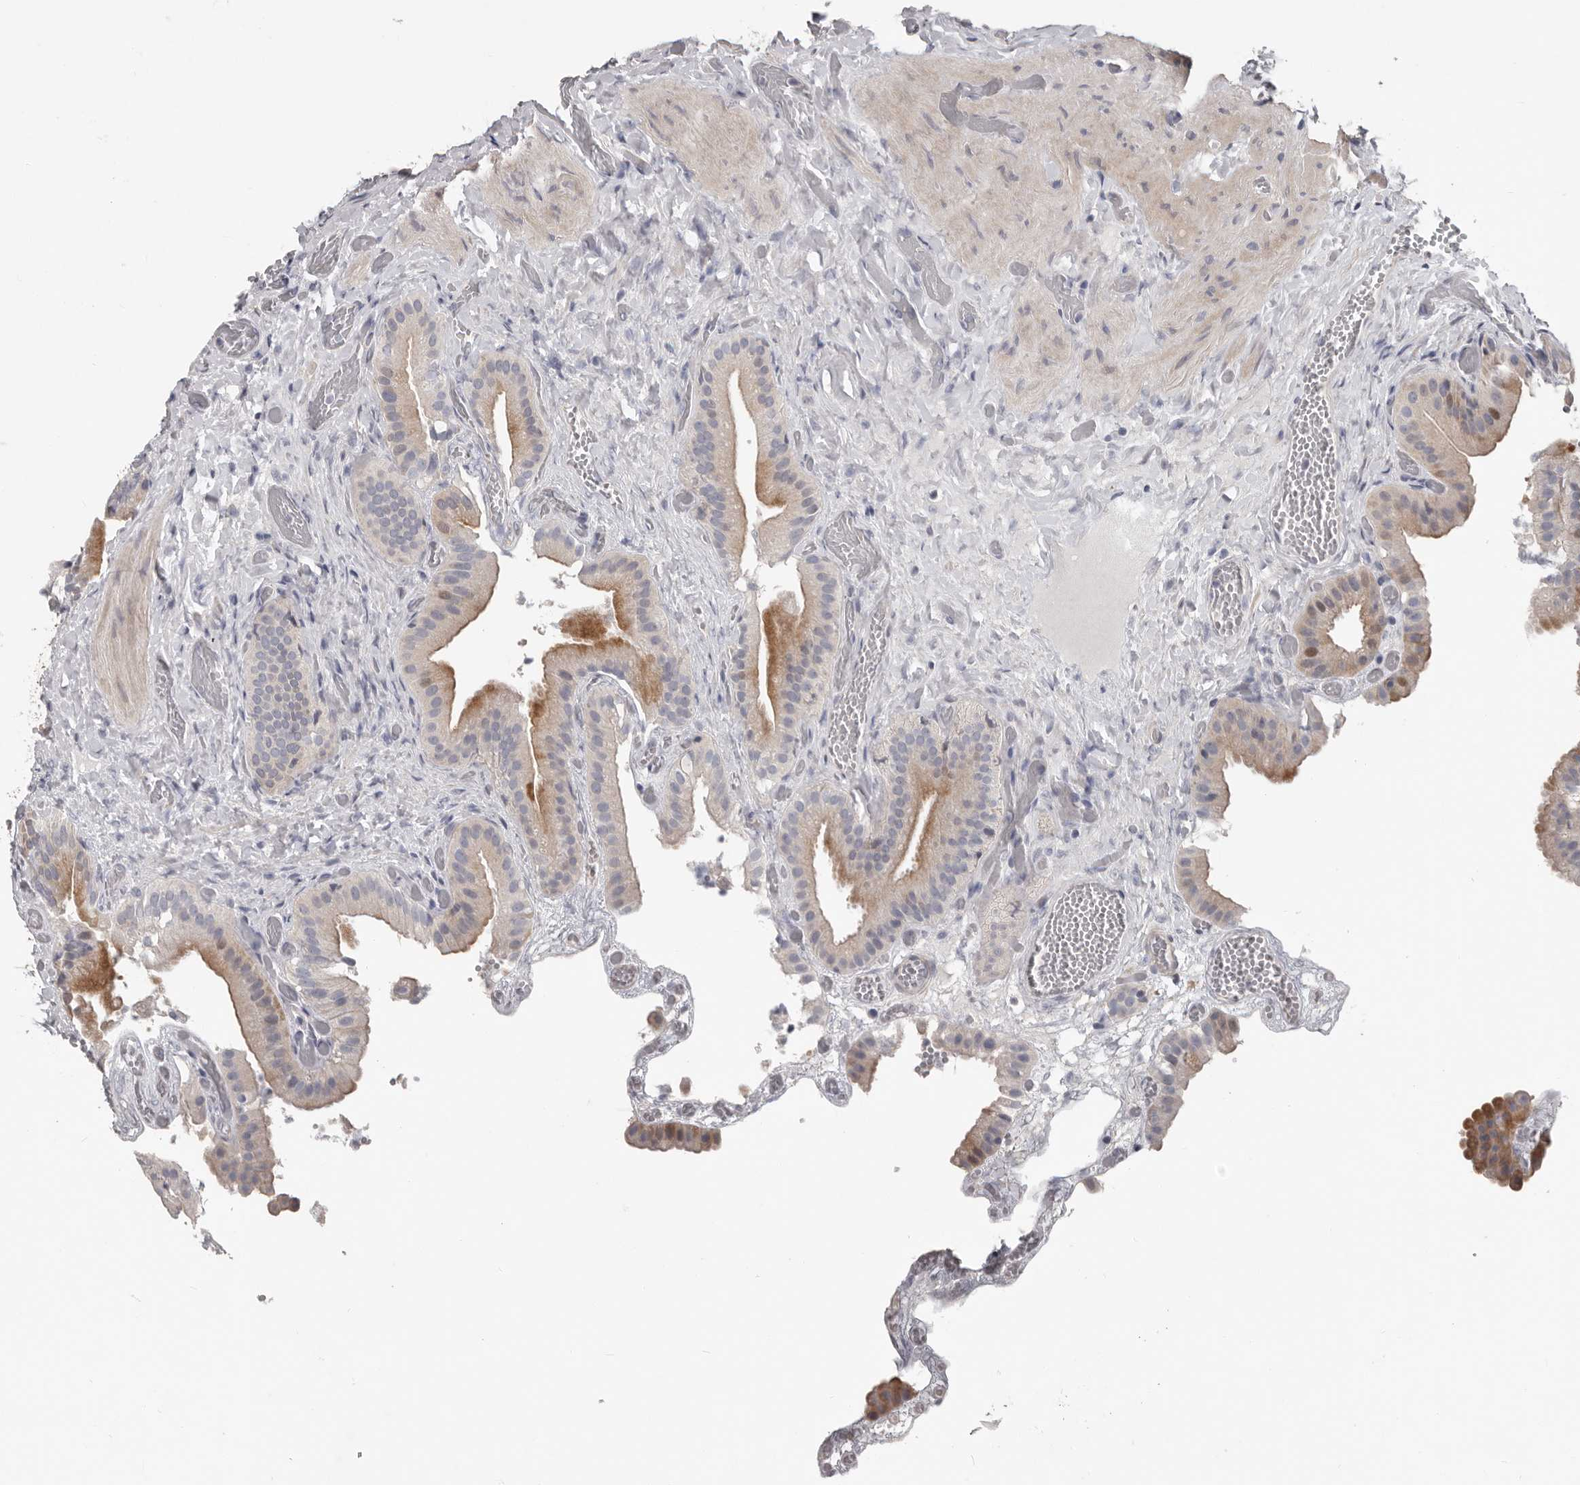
{"staining": {"intensity": "moderate", "quantity": "25%-75%", "location": "cytoplasmic/membranous"}, "tissue": "gallbladder", "cell_type": "Glandular cells", "image_type": "normal", "snomed": [{"axis": "morphology", "description": "Normal tissue, NOS"}, {"axis": "topography", "description": "Gallbladder"}], "caption": "This histopathology image displays benign gallbladder stained with immunohistochemistry (IHC) to label a protein in brown. The cytoplasmic/membranous of glandular cells show moderate positivity for the protein. Nuclei are counter-stained blue.", "gene": "RNF217", "patient": {"sex": "female", "age": 64}}